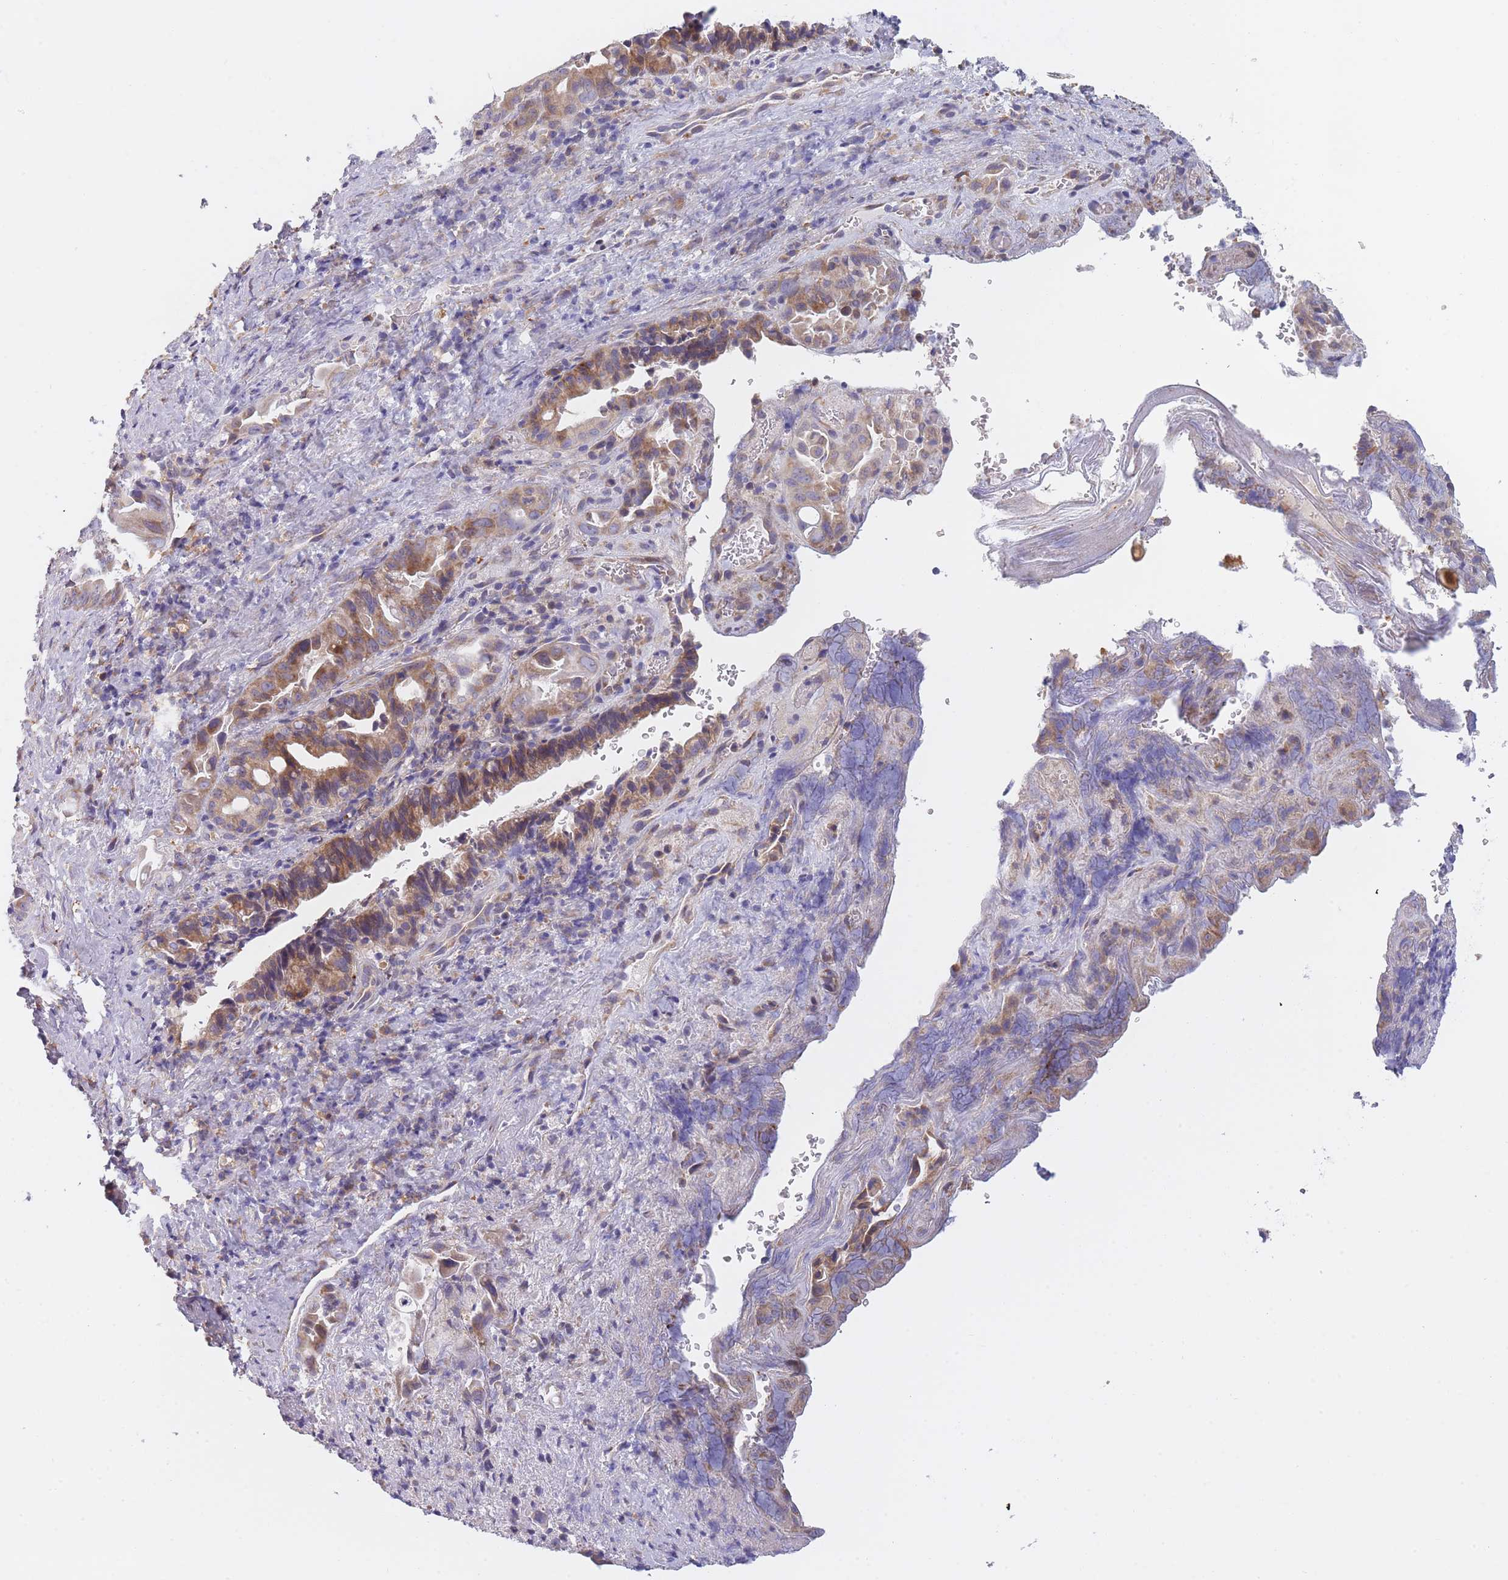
{"staining": {"intensity": "moderate", "quantity": ">75%", "location": "cytoplasmic/membranous"}, "tissue": "liver cancer", "cell_type": "Tumor cells", "image_type": "cancer", "snomed": [{"axis": "morphology", "description": "Cholangiocarcinoma"}, {"axis": "topography", "description": "Liver"}], "caption": "Immunohistochemistry (DAB) staining of cholangiocarcinoma (liver) demonstrates moderate cytoplasmic/membranous protein staining in about >75% of tumor cells.", "gene": "NDUFAF6", "patient": {"sex": "female", "age": 68}}